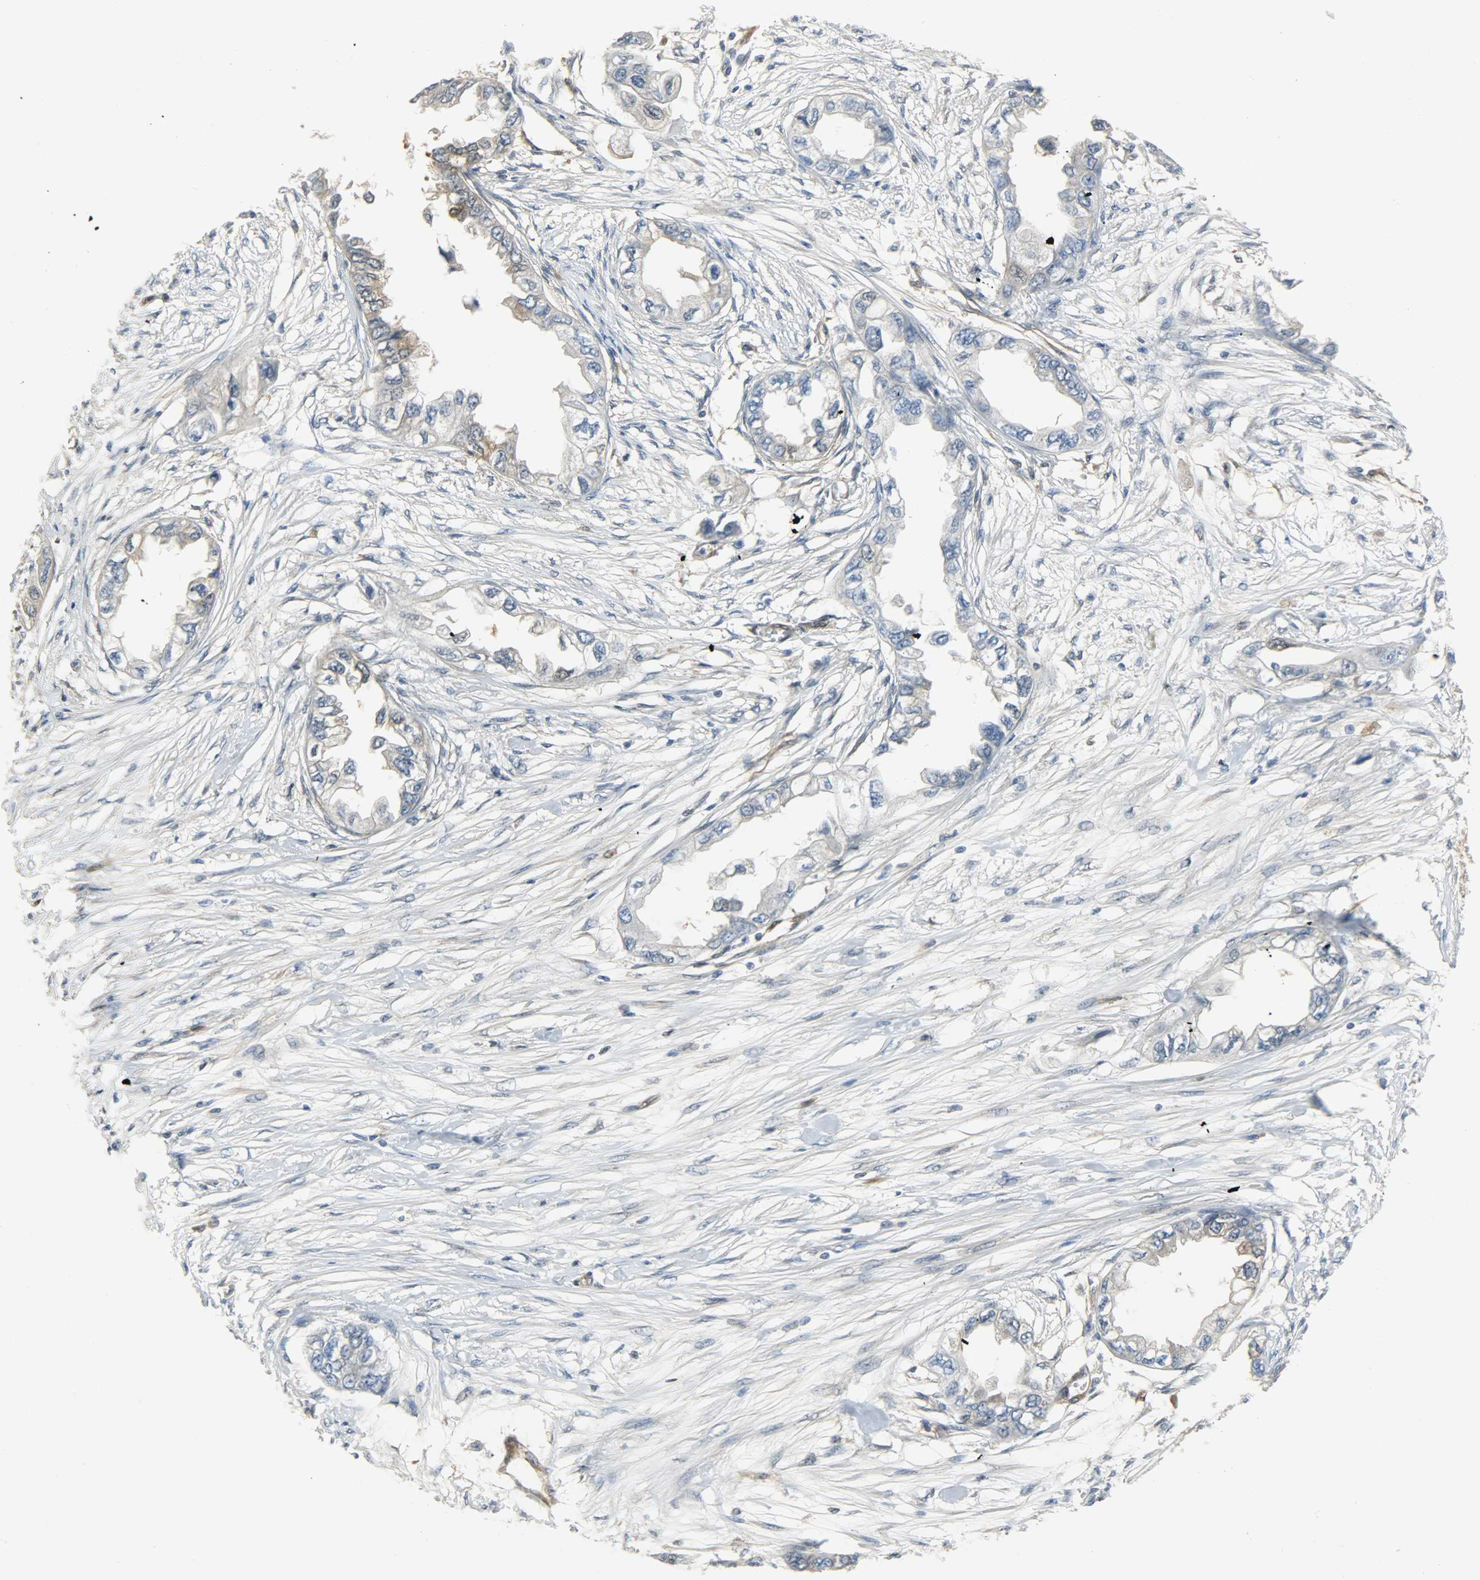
{"staining": {"intensity": "moderate", "quantity": "<25%", "location": "cytoplasmic/membranous"}, "tissue": "endometrial cancer", "cell_type": "Tumor cells", "image_type": "cancer", "snomed": [{"axis": "morphology", "description": "Adenocarcinoma, NOS"}, {"axis": "topography", "description": "Endometrium"}], "caption": "DAB immunohistochemical staining of adenocarcinoma (endometrial) reveals moderate cytoplasmic/membranous protein staining in approximately <25% of tumor cells. Using DAB (3,3'-diaminobenzidine) (brown) and hematoxylin (blue) stains, captured at high magnification using brightfield microscopy.", "gene": "EIF4EBP1", "patient": {"sex": "female", "age": 67}}